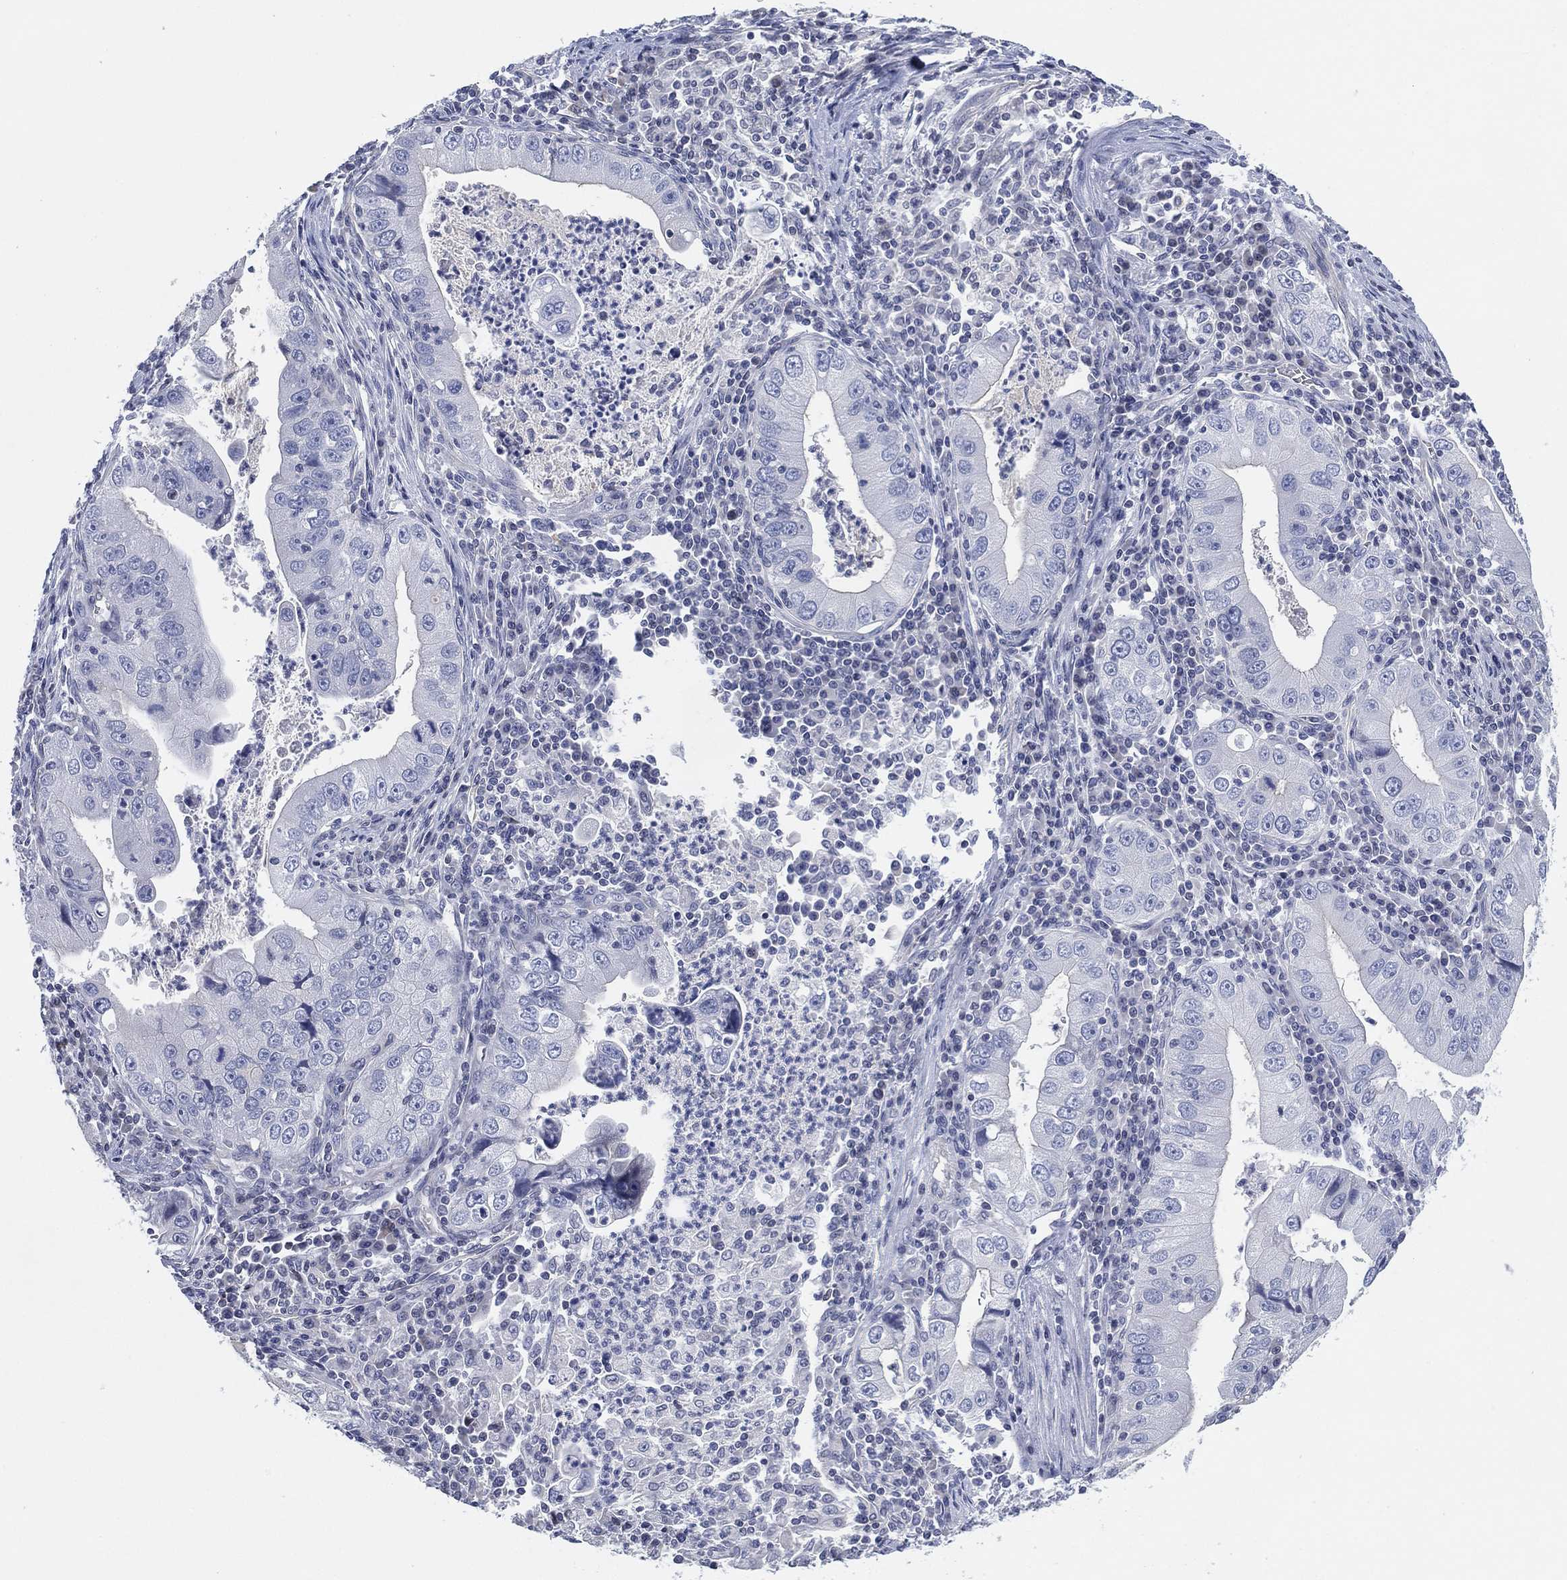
{"staining": {"intensity": "negative", "quantity": "none", "location": "none"}, "tissue": "stomach cancer", "cell_type": "Tumor cells", "image_type": "cancer", "snomed": [{"axis": "morphology", "description": "Adenocarcinoma, NOS"}, {"axis": "topography", "description": "Stomach"}], "caption": "This histopathology image is of adenocarcinoma (stomach) stained with immunohistochemistry (IHC) to label a protein in brown with the nuclei are counter-stained blue. There is no positivity in tumor cells.", "gene": "CFTR", "patient": {"sex": "male", "age": 76}}